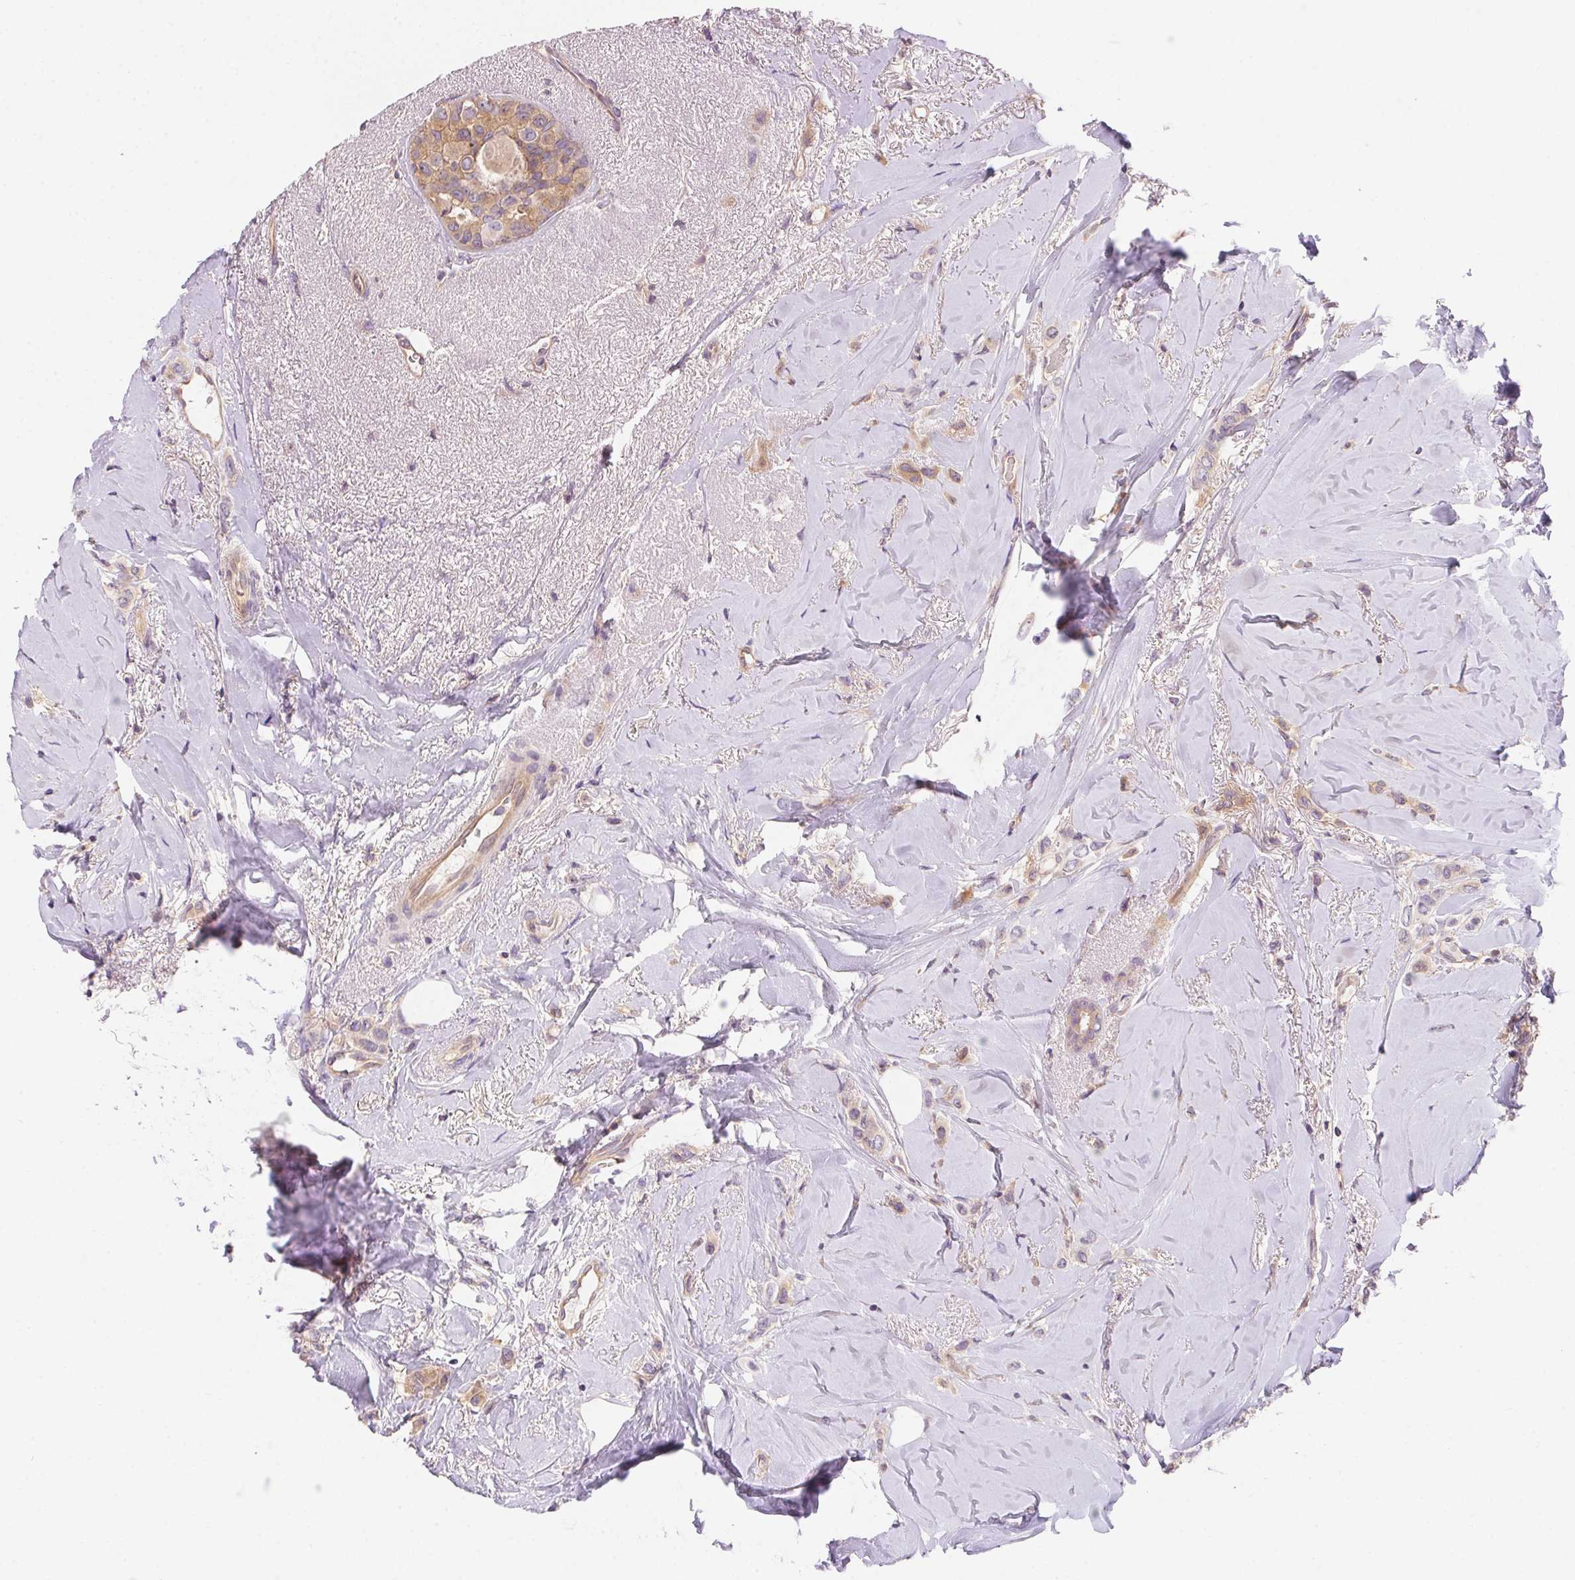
{"staining": {"intensity": "weak", "quantity": "<25%", "location": "cytoplasmic/membranous"}, "tissue": "breast cancer", "cell_type": "Tumor cells", "image_type": "cancer", "snomed": [{"axis": "morphology", "description": "Lobular carcinoma"}, {"axis": "topography", "description": "Breast"}], "caption": "DAB (3,3'-diaminobenzidine) immunohistochemical staining of breast cancer (lobular carcinoma) reveals no significant staining in tumor cells.", "gene": "PRKAA1", "patient": {"sex": "female", "age": 66}}